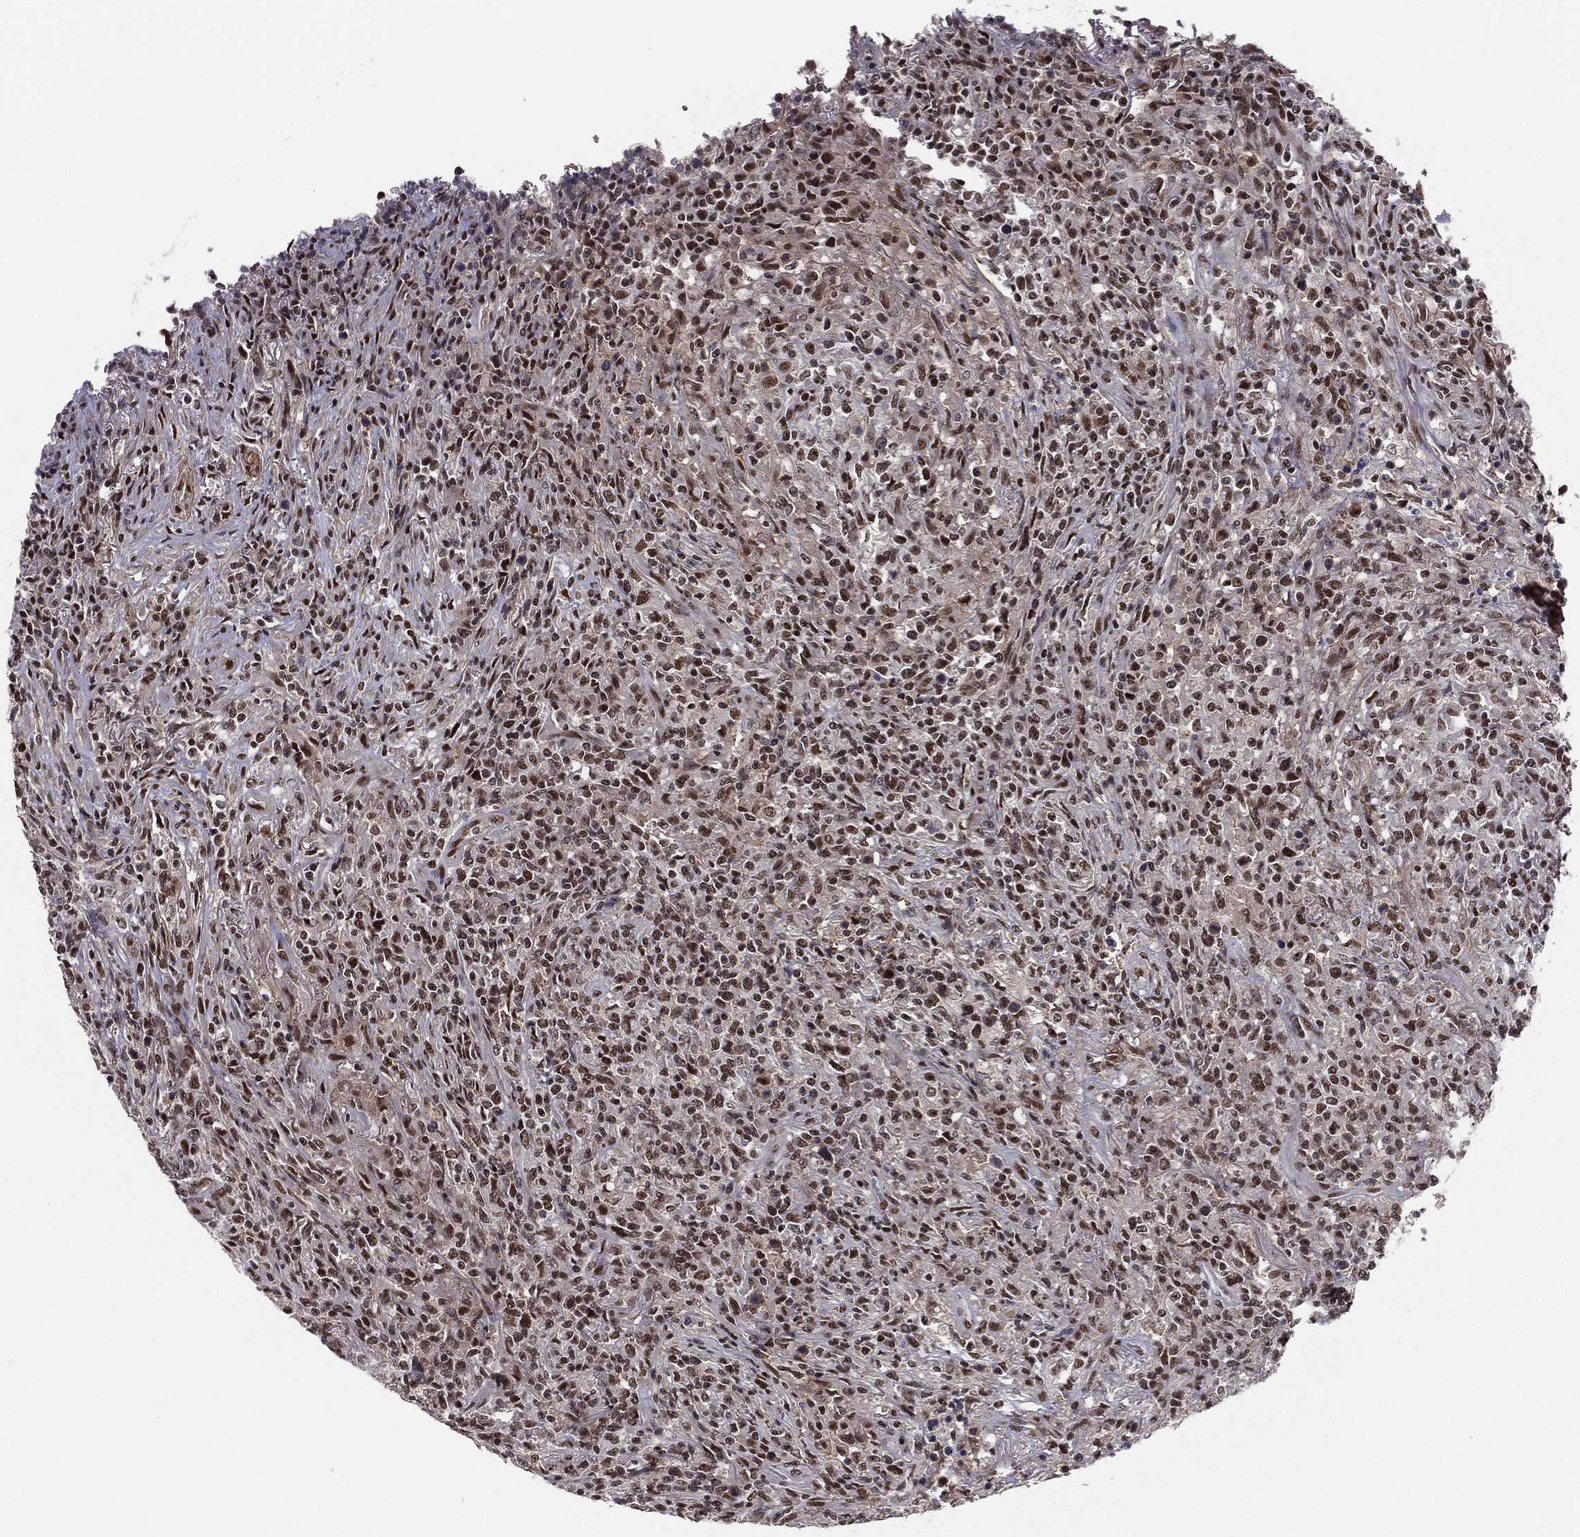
{"staining": {"intensity": "strong", "quantity": "25%-75%", "location": "nuclear"}, "tissue": "lymphoma", "cell_type": "Tumor cells", "image_type": "cancer", "snomed": [{"axis": "morphology", "description": "Malignant lymphoma, non-Hodgkin's type, High grade"}, {"axis": "topography", "description": "Lung"}], "caption": "Tumor cells reveal high levels of strong nuclear positivity in approximately 25%-75% of cells in human high-grade malignant lymphoma, non-Hodgkin's type.", "gene": "GPALPP1", "patient": {"sex": "male", "age": 79}}